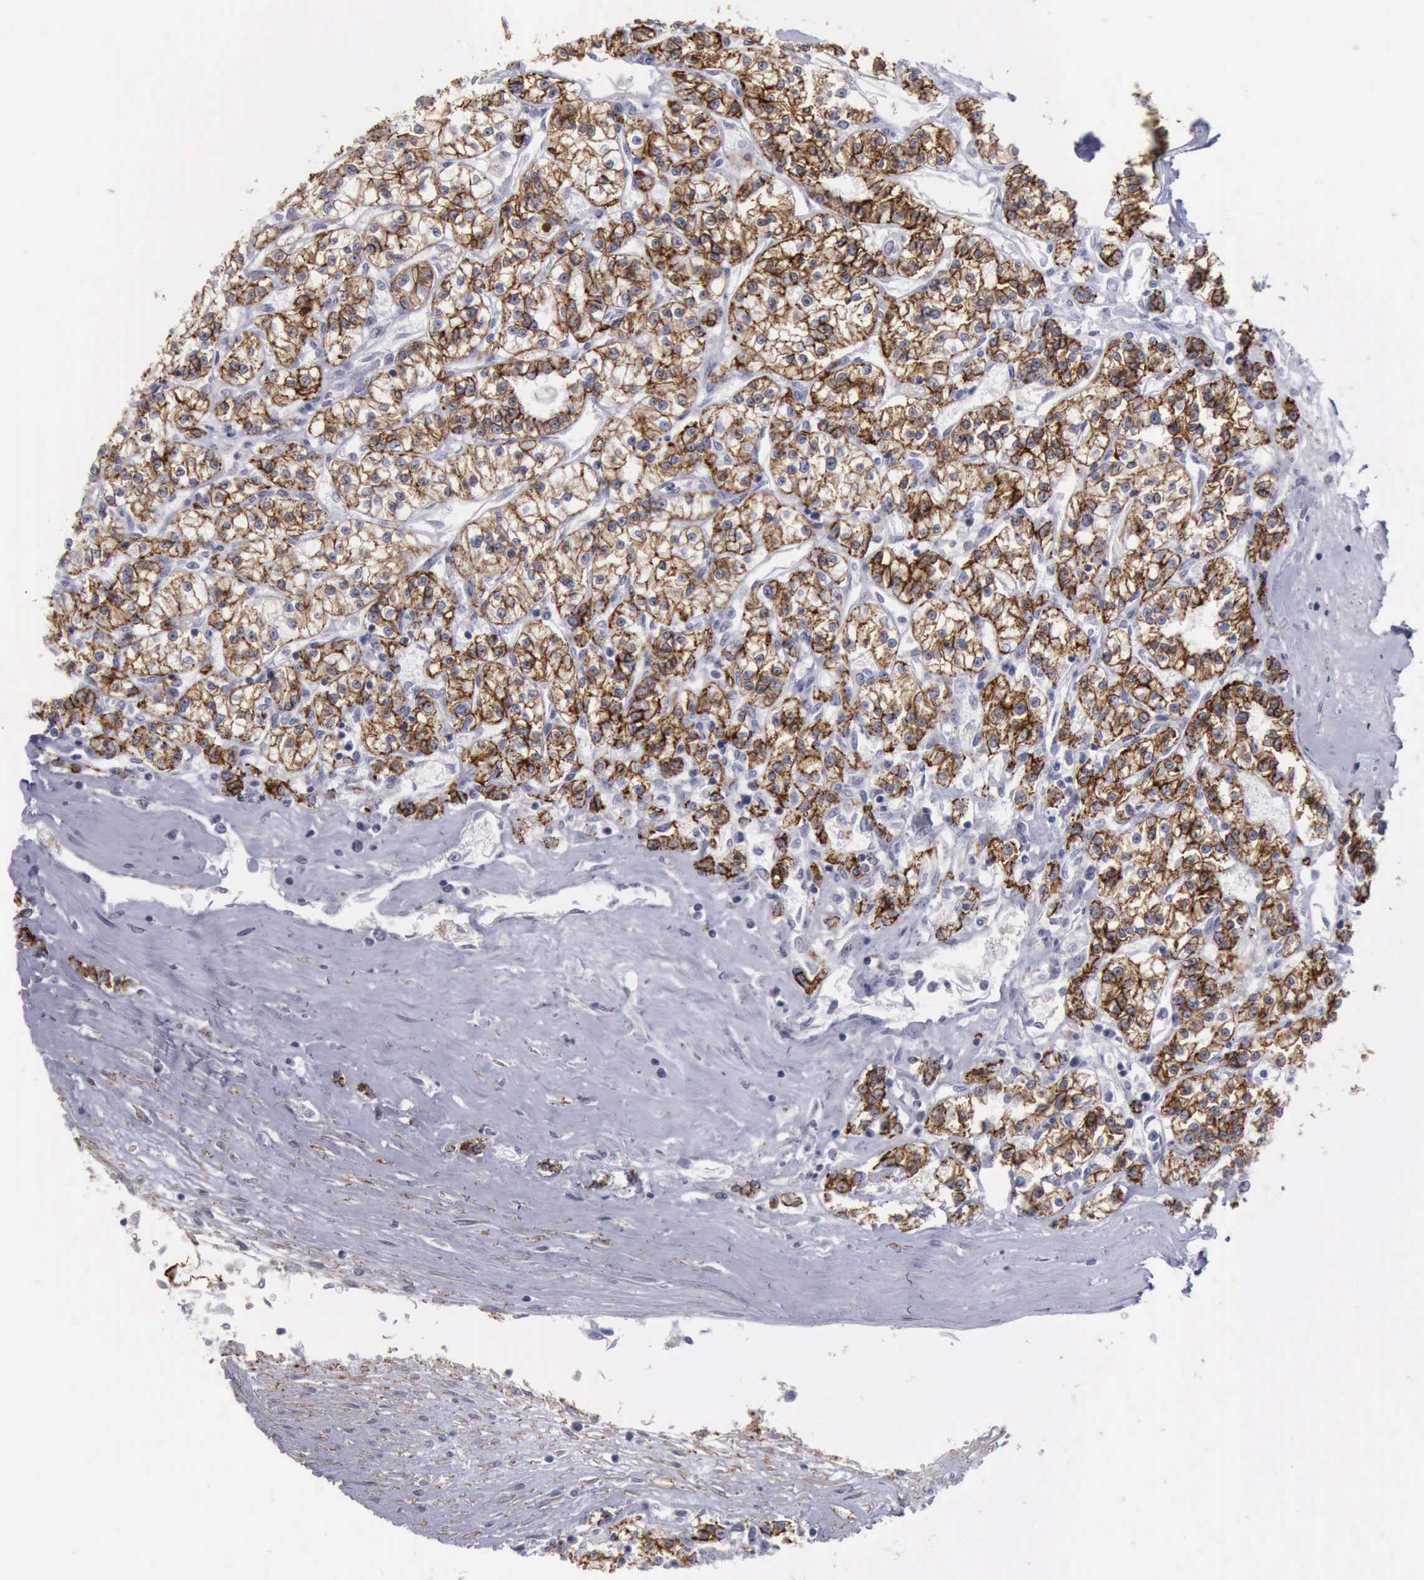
{"staining": {"intensity": "strong", "quantity": ">75%", "location": "cytoplasmic/membranous"}, "tissue": "renal cancer", "cell_type": "Tumor cells", "image_type": "cancer", "snomed": [{"axis": "morphology", "description": "Adenocarcinoma, NOS"}, {"axis": "topography", "description": "Kidney"}], "caption": "Protein staining of renal adenocarcinoma tissue shows strong cytoplasmic/membranous staining in approximately >75% of tumor cells.", "gene": "CDH2", "patient": {"sex": "female", "age": 76}}